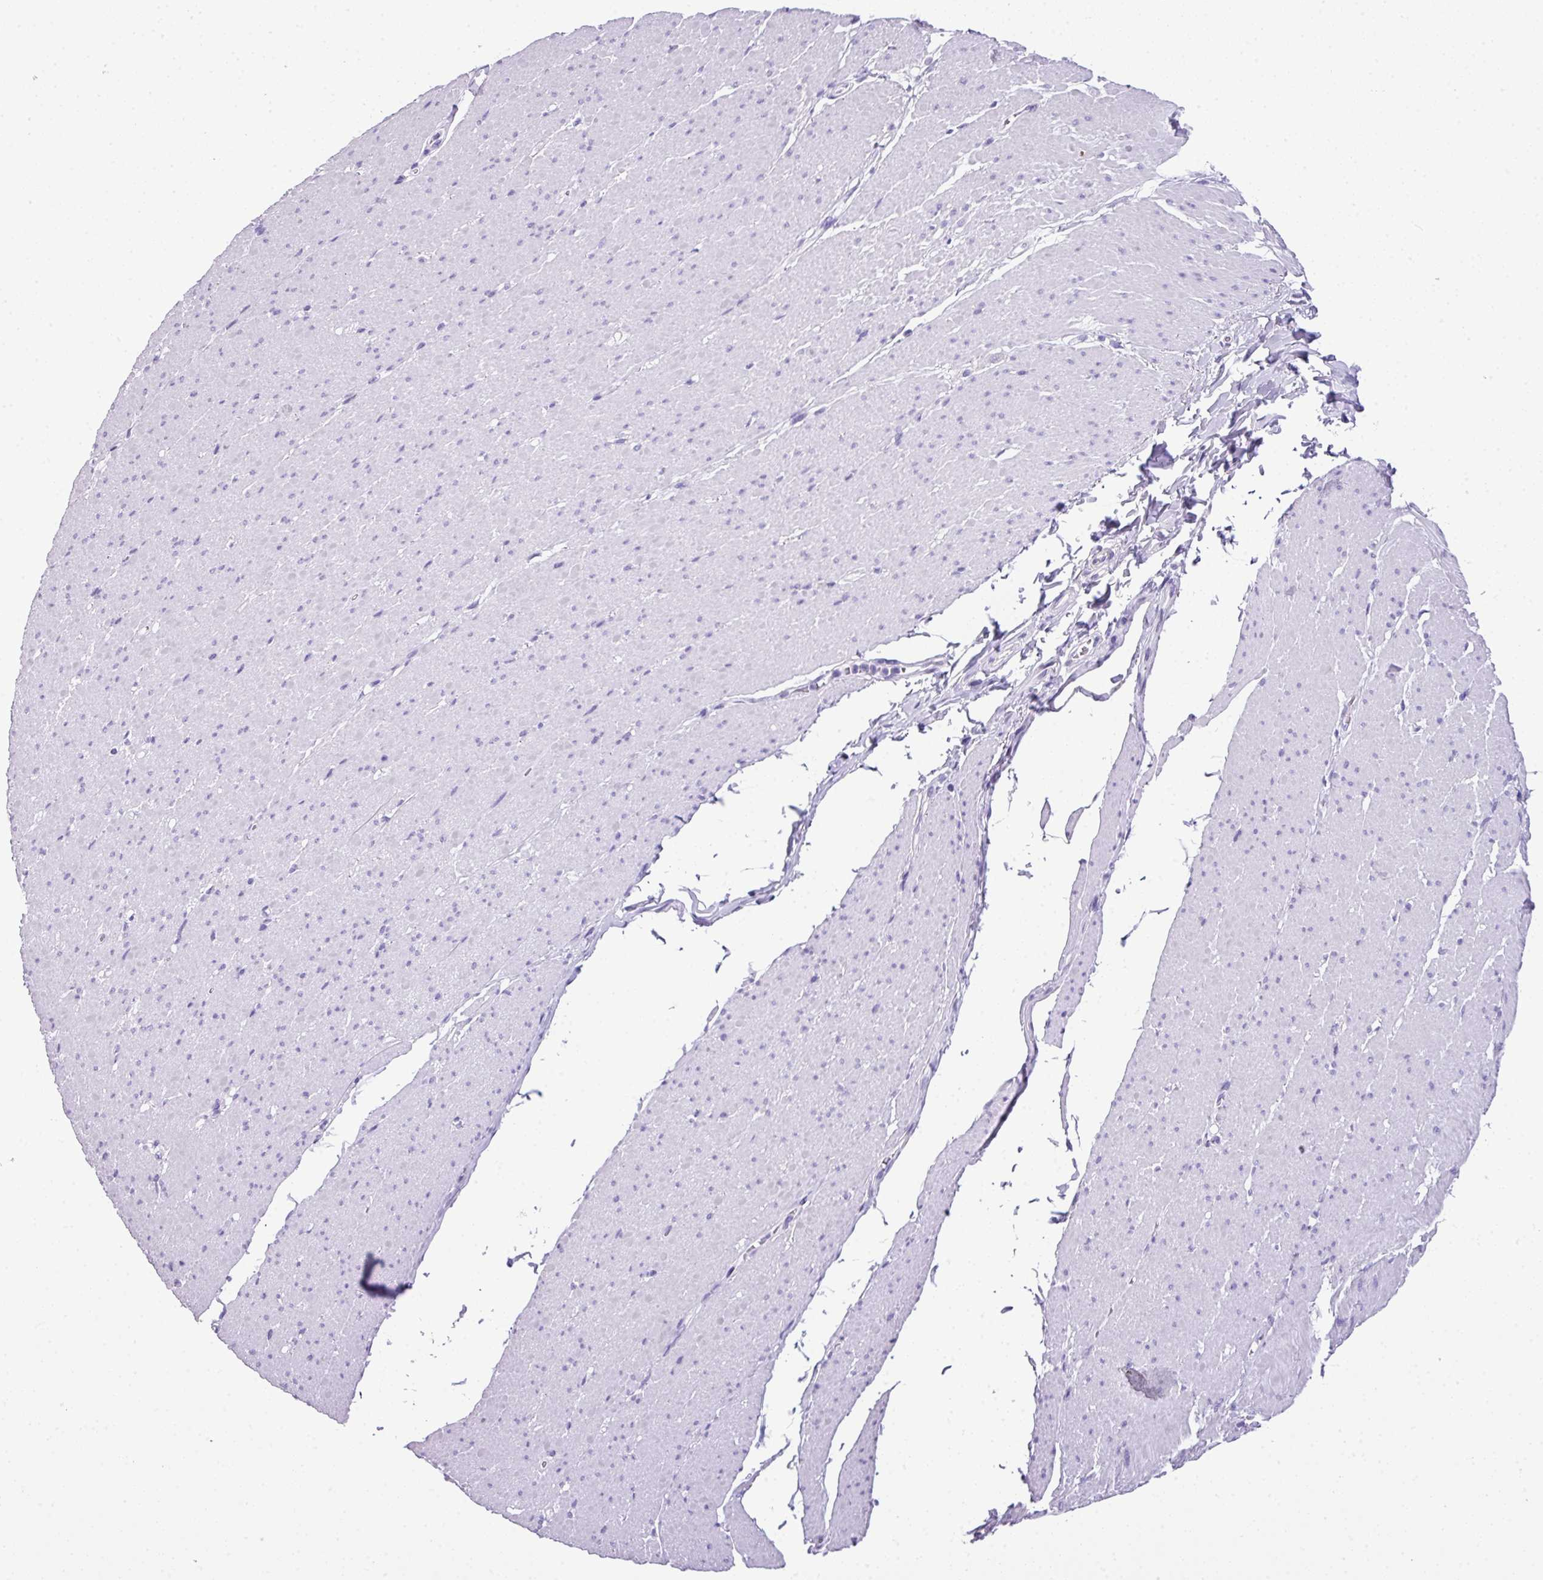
{"staining": {"intensity": "negative", "quantity": "none", "location": "none"}, "tissue": "smooth muscle", "cell_type": "Smooth muscle cells", "image_type": "normal", "snomed": [{"axis": "morphology", "description": "Normal tissue, NOS"}, {"axis": "topography", "description": "Smooth muscle"}, {"axis": "topography", "description": "Rectum"}], "caption": "Protein analysis of unremarkable smooth muscle exhibits no significant expression in smooth muscle cells. The staining is performed using DAB brown chromogen with nuclei counter-stained in using hematoxylin.", "gene": "MUC21", "patient": {"sex": "male", "age": 53}}